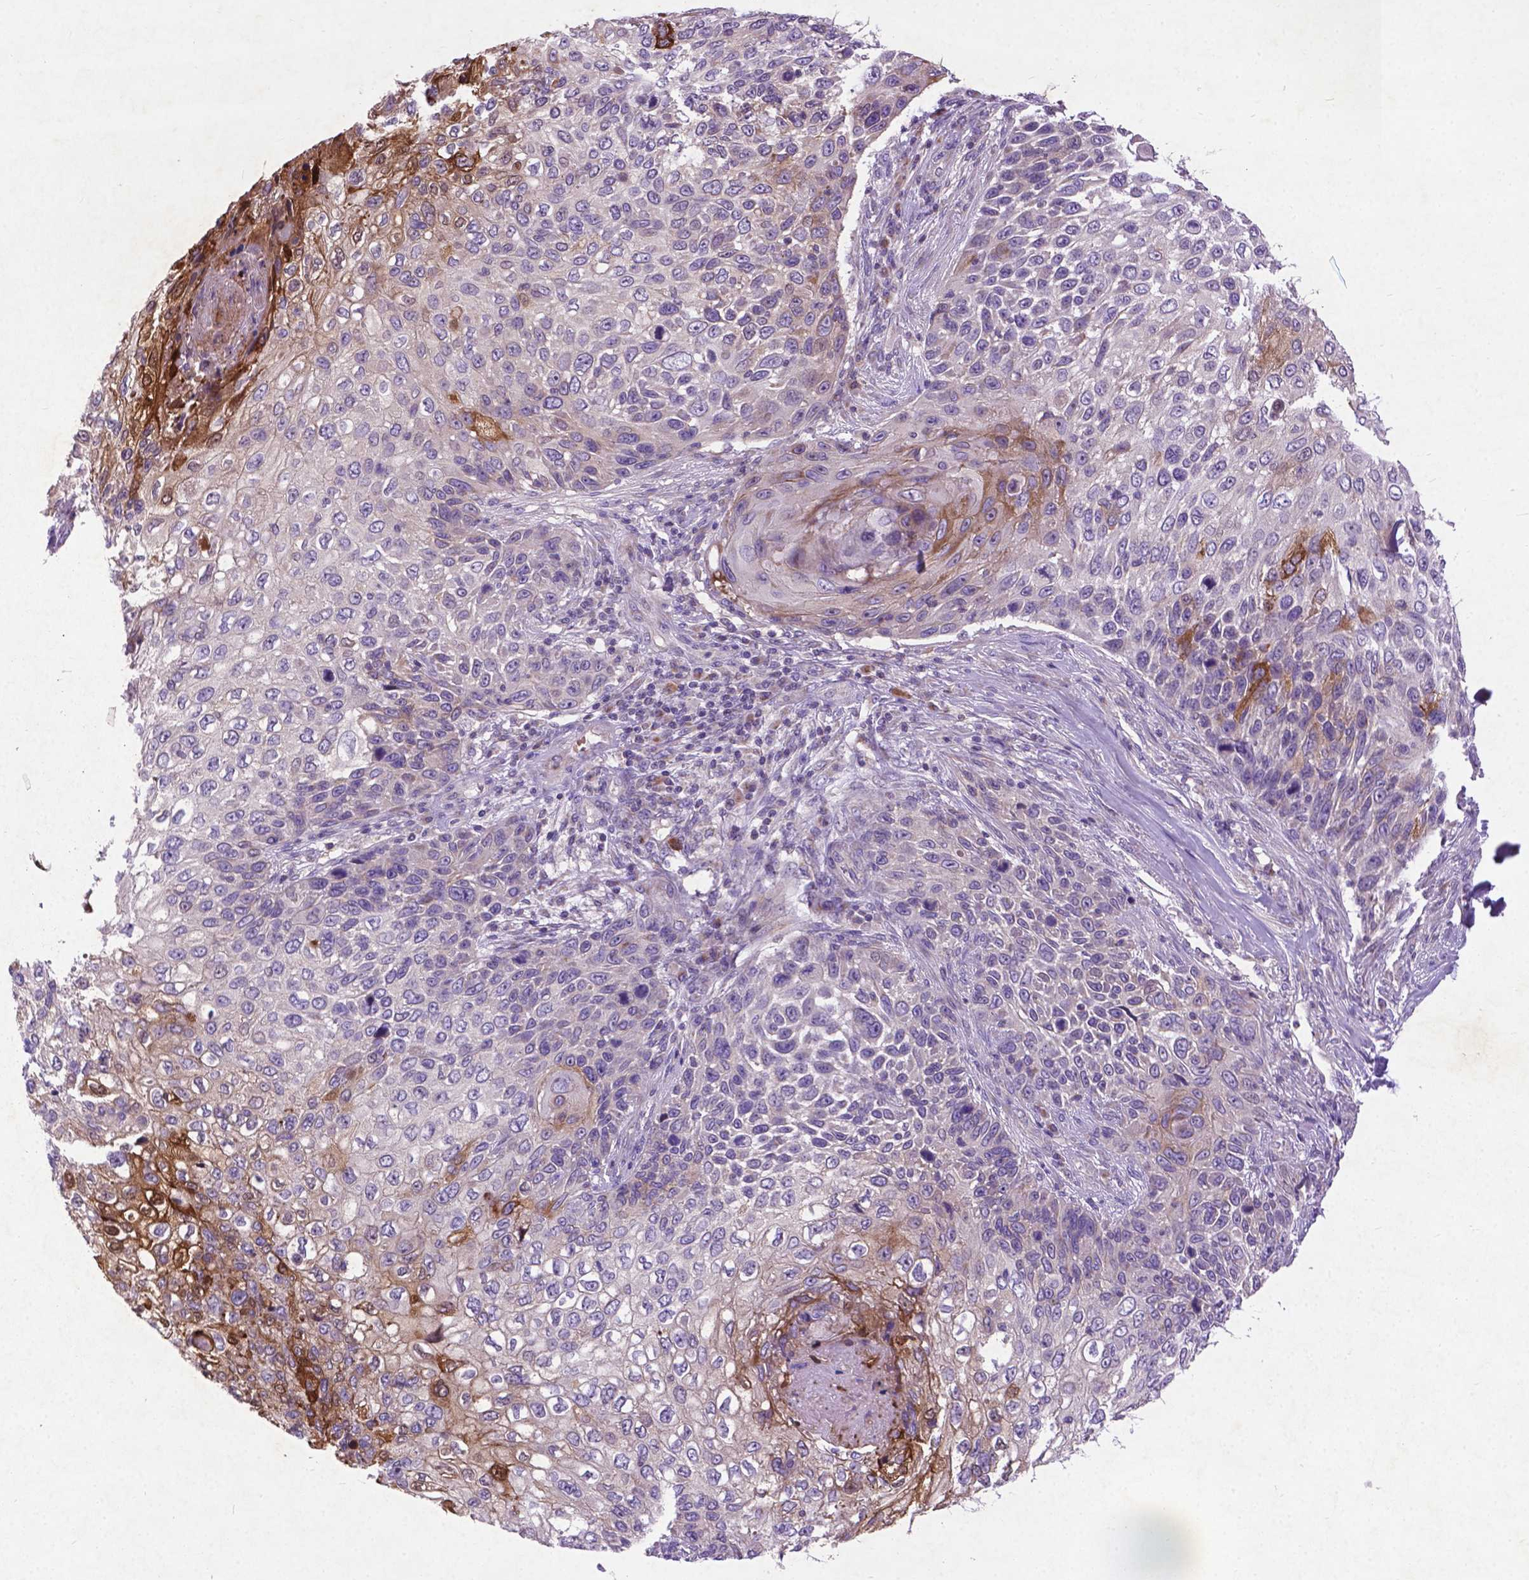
{"staining": {"intensity": "moderate", "quantity": "<25%", "location": "cytoplasmic/membranous"}, "tissue": "skin cancer", "cell_type": "Tumor cells", "image_type": "cancer", "snomed": [{"axis": "morphology", "description": "Squamous cell carcinoma, NOS"}, {"axis": "topography", "description": "Skin"}], "caption": "IHC histopathology image of neoplastic tissue: human squamous cell carcinoma (skin) stained using immunohistochemistry displays low levels of moderate protein expression localized specifically in the cytoplasmic/membranous of tumor cells, appearing as a cytoplasmic/membranous brown color.", "gene": "ATG4D", "patient": {"sex": "male", "age": 92}}